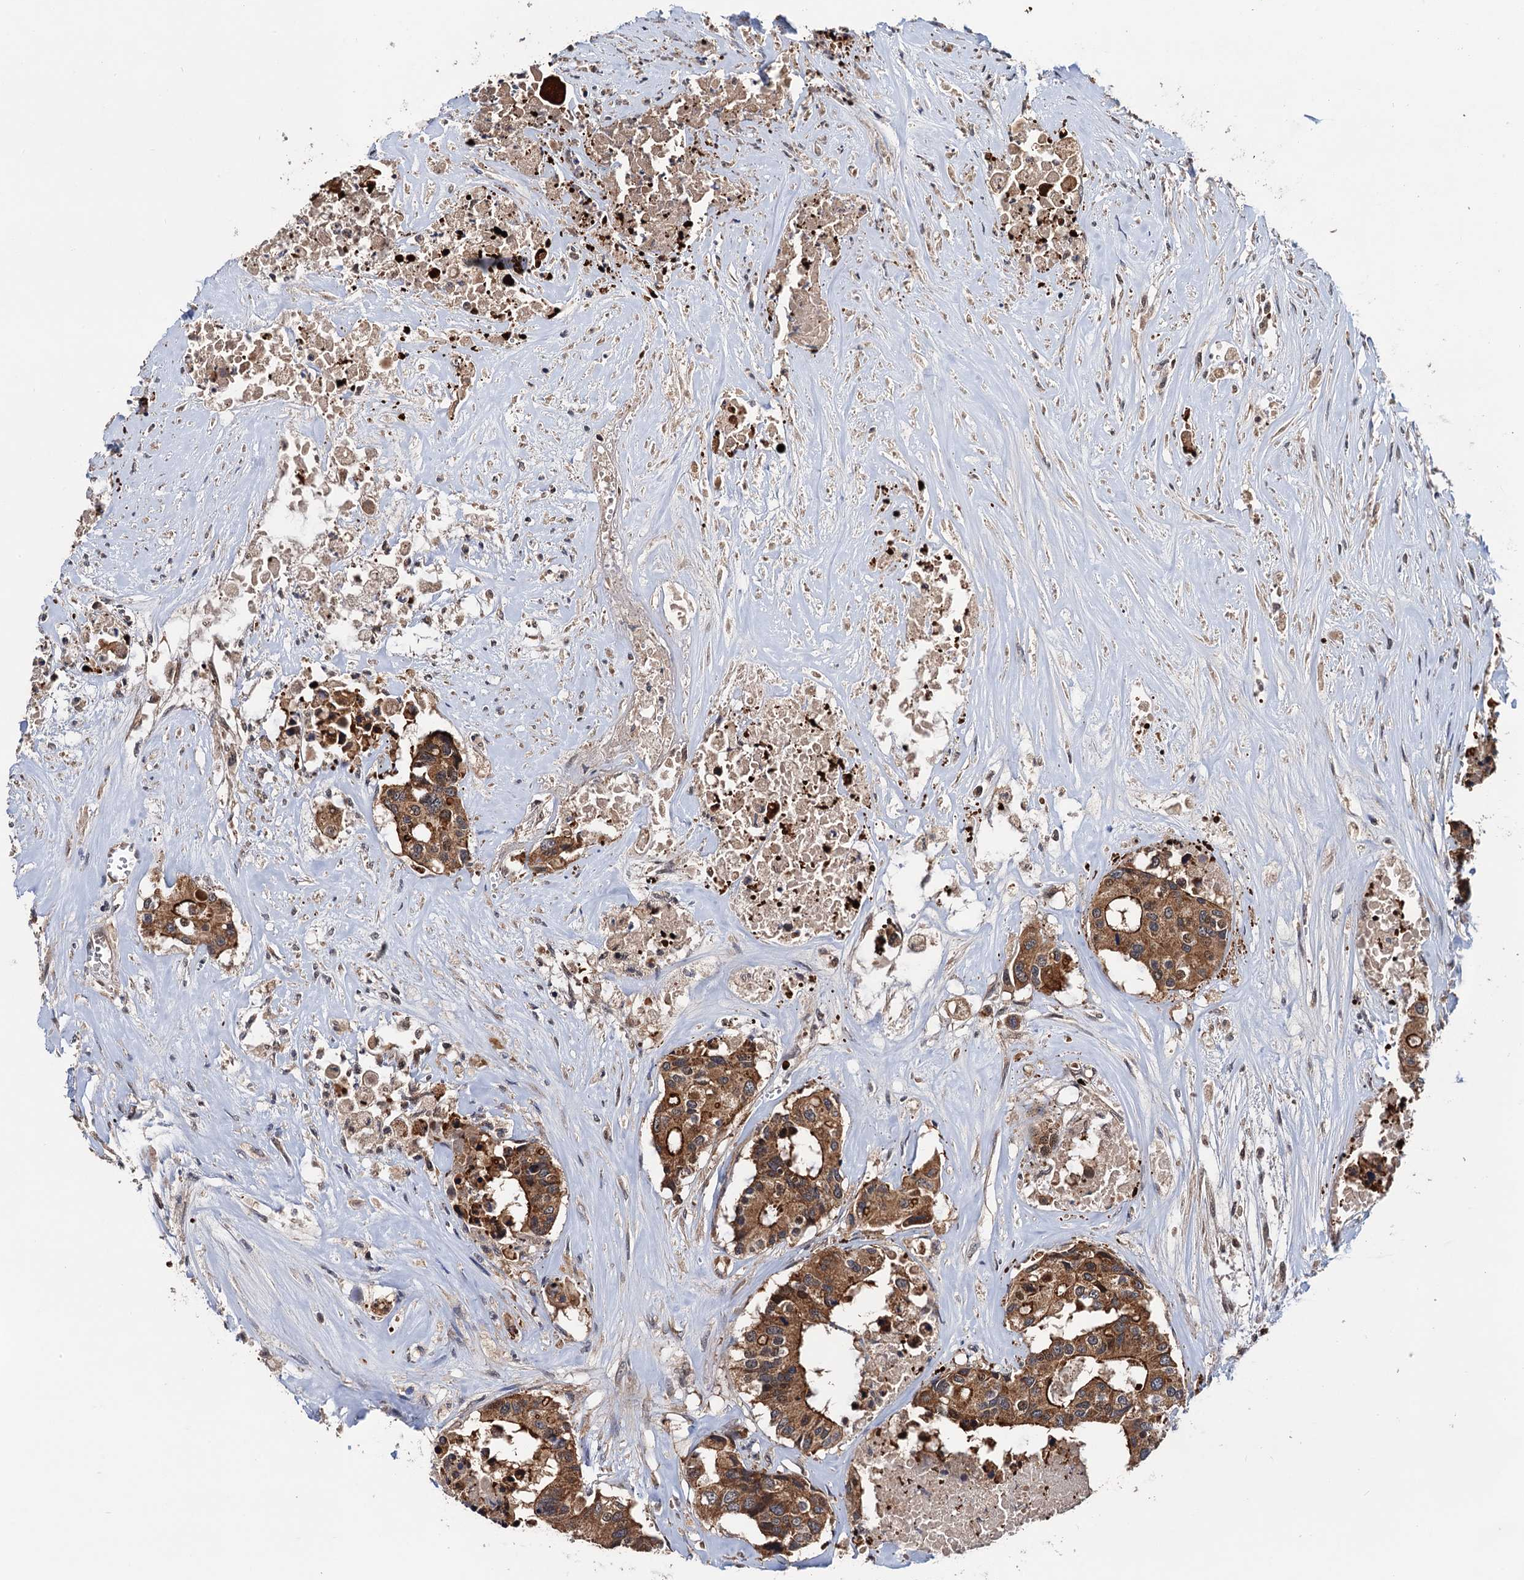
{"staining": {"intensity": "moderate", "quantity": ">75%", "location": "cytoplasmic/membranous"}, "tissue": "colorectal cancer", "cell_type": "Tumor cells", "image_type": "cancer", "snomed": [{"axis": "morphology", "description": "Adenocarcinoma, NOS"}, {"axis": "topography", "description": "Colon"}], "caption": "The photomicrograph demonstrates immunohistochemical staining of colorectal cancer. There is moderate cytoplasmic/membranous staining is identified in about >75% of tumor cells. (brown staining indicates protein expression, while blue staining denotes nuclei).", "gene": "NAA16", "patient": {"sex": "male", "age": 77}}